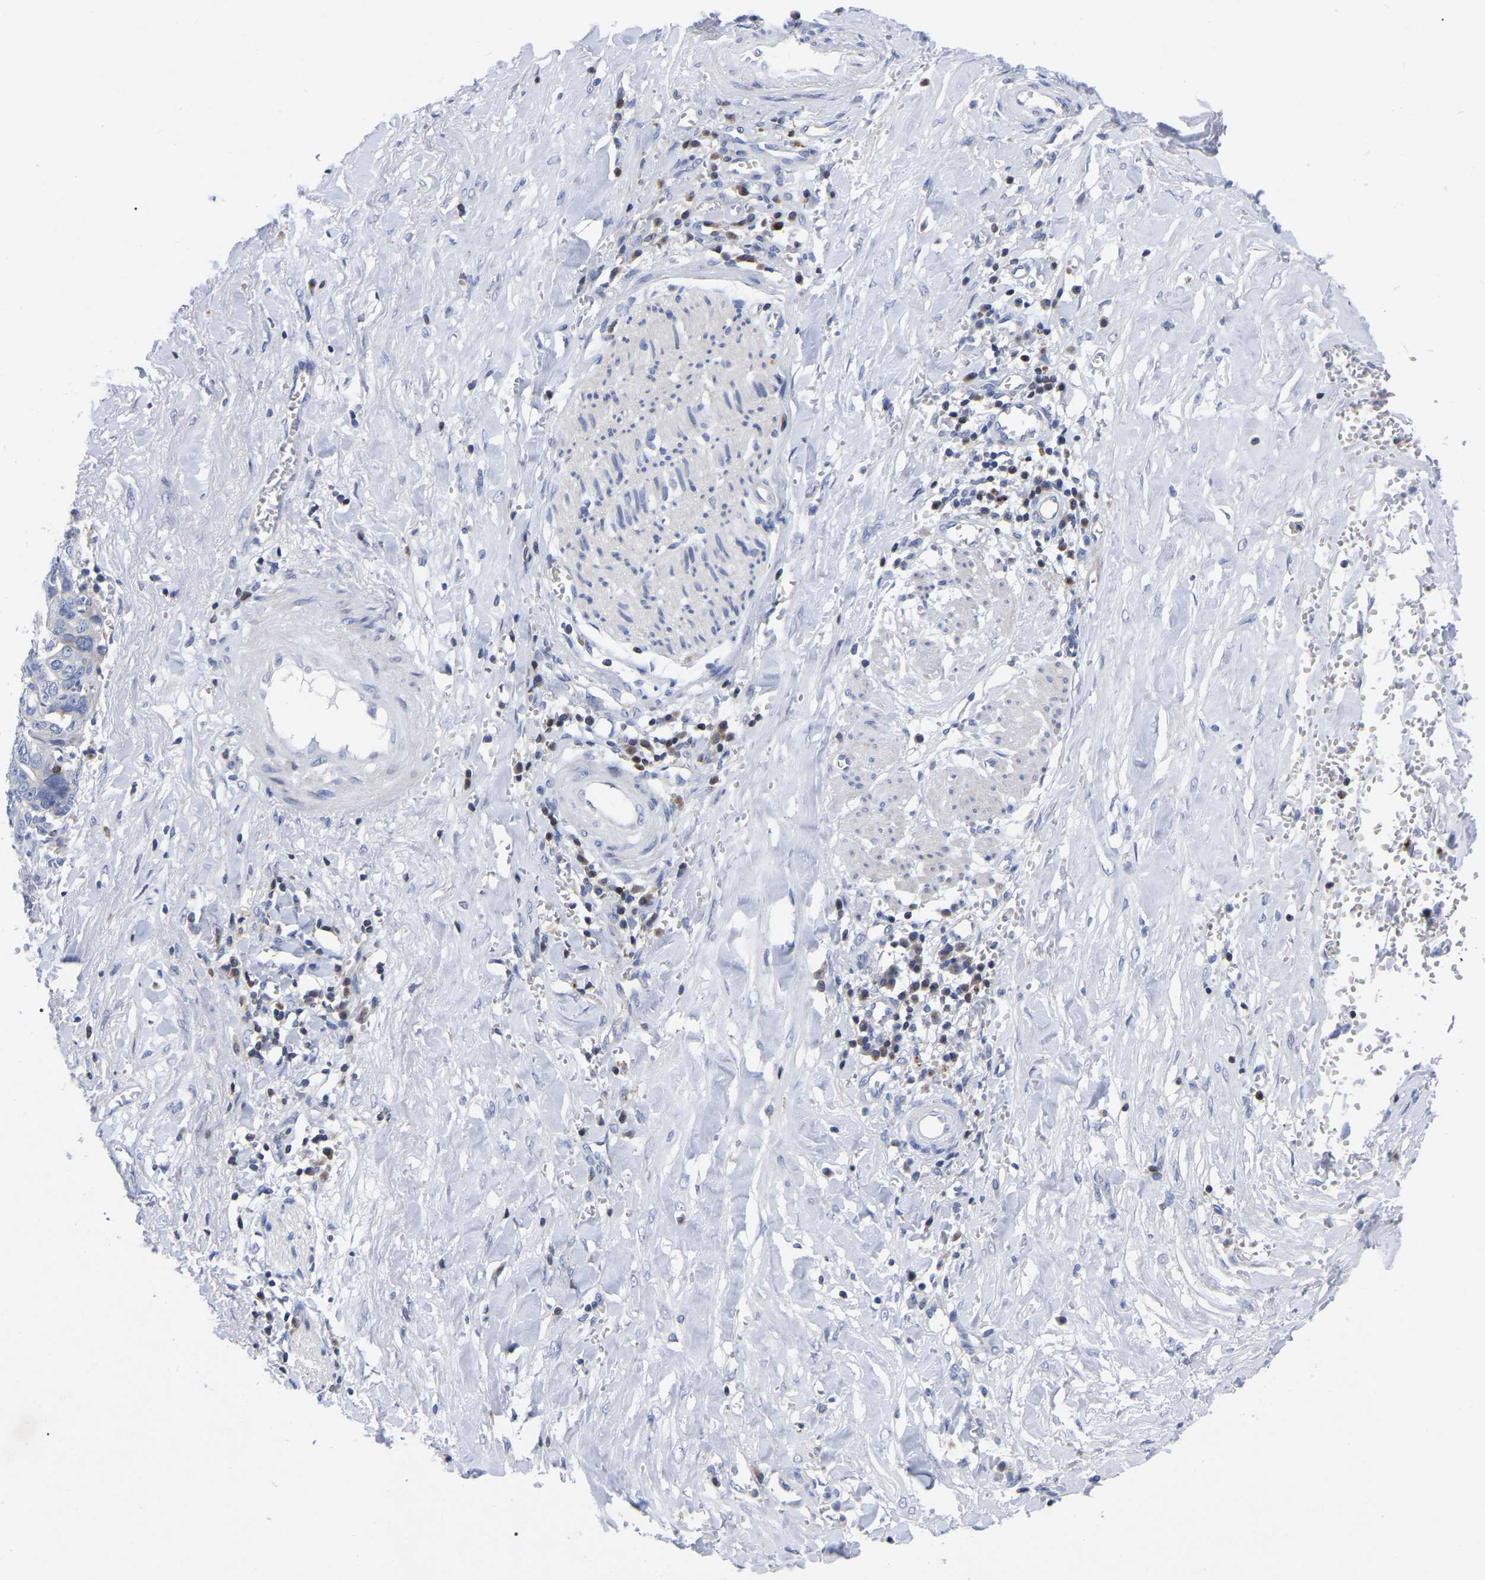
{"staining": {"intensity": "negative", "quantity": "none", "location": "none"}, "tissue": "liver cancer", "cell_type": "Tumor cells", "image_type": "cancer", "snomed": [{"axis": "morphology", "description": "Cholangiocarcinoma"}, {"axis": "topography", "description": "Liver"}], "caption": "An image of cholangiocarcinoma (liver) stained for a protein exhibits no brown staining in tumor cells. (DAB (3,3'-diaminobenzidine) immunohistochemistry (IHC), high magnification).", "gene": "PTPN7", "patient": {"sex": "female", "age": 79}}